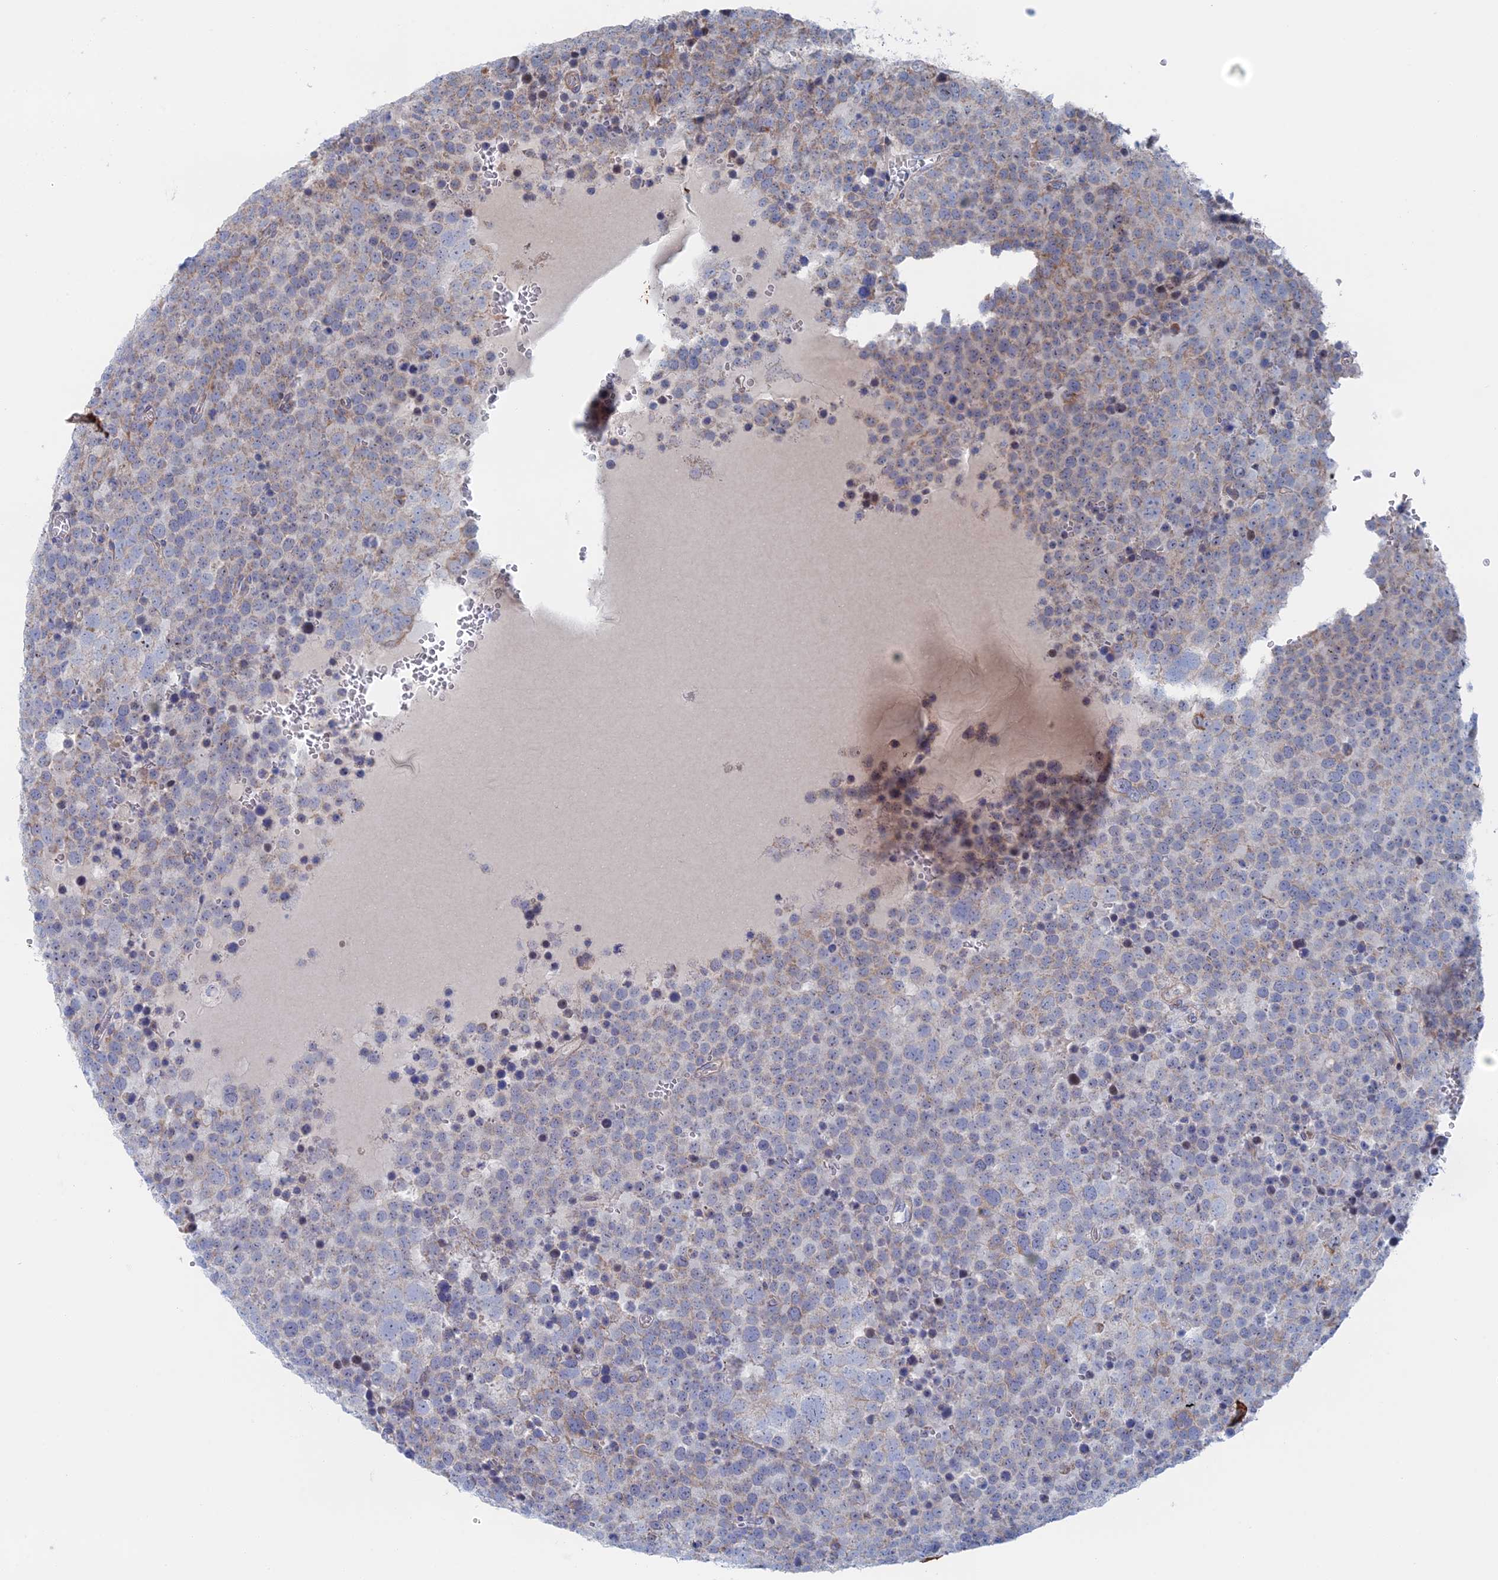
{"staining": {"intensity": "weak", "quantity": "25%-75%", "location": "cytoplasmic/membranous"}, "tissue": "testis cancer", "cell_type": "Tumor cells", "image_type": "cancer", "snomed": [{"axis": "morphology", "description": "Seminoma, NOS"}, {"axis": "topography", "description": "Testis"}], "caption": "This photomicrograph shows immunohistochemistry (IHC) staining of human testis cancer (seminoma), with low weak cytoplasmic/membranous staining in approximately 25%-75% of tumor cells.", "gene": "IL7", "patient": {"sex": "male", "age": 71}}